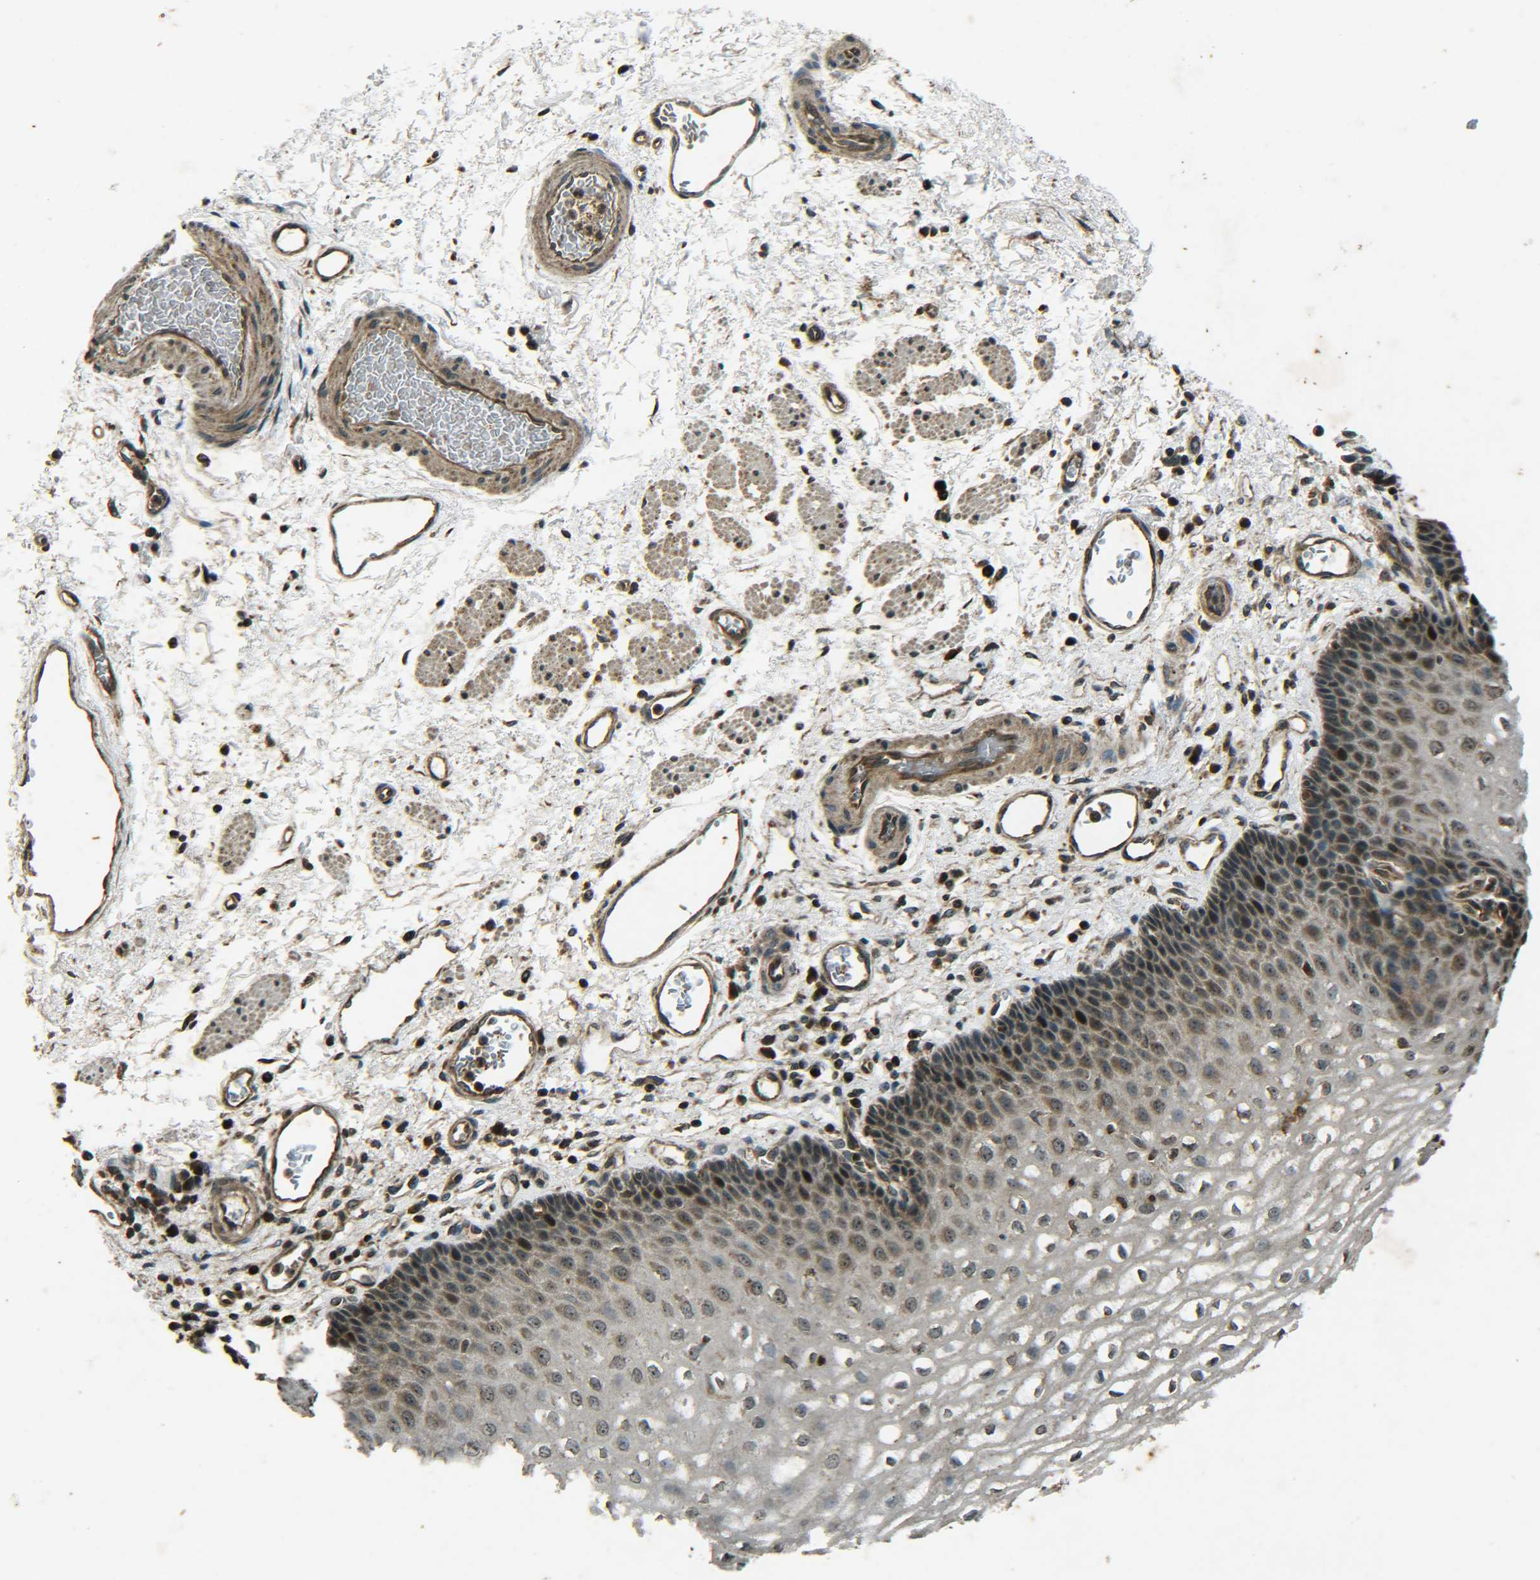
{"staining": {"intensity": "moderate", "quantity": ">75%", "location": "cytoplasmic/membranous,nuclear"}, "tissue": "esophagus", "cell_type": "Squamous epithelial cells", "image_type": "normal", "snomed": [{"axis": "morphology", "description": "Normal tissue, NOS"}, {"axis": "topography", "description": "Esophagus"}], "caption": "A brown stain highlights moderate cytoplasmic/membranous,nuclear positivity of a protein in squamous epithelial cells of benign human esophagus. The staining is performed using DAB brown chromogen to label protein expression. The nuclei are counter-stained blue using hematoxylin.", "gene": "PLK2", "patient": {"sex": "male", "age": 54}}